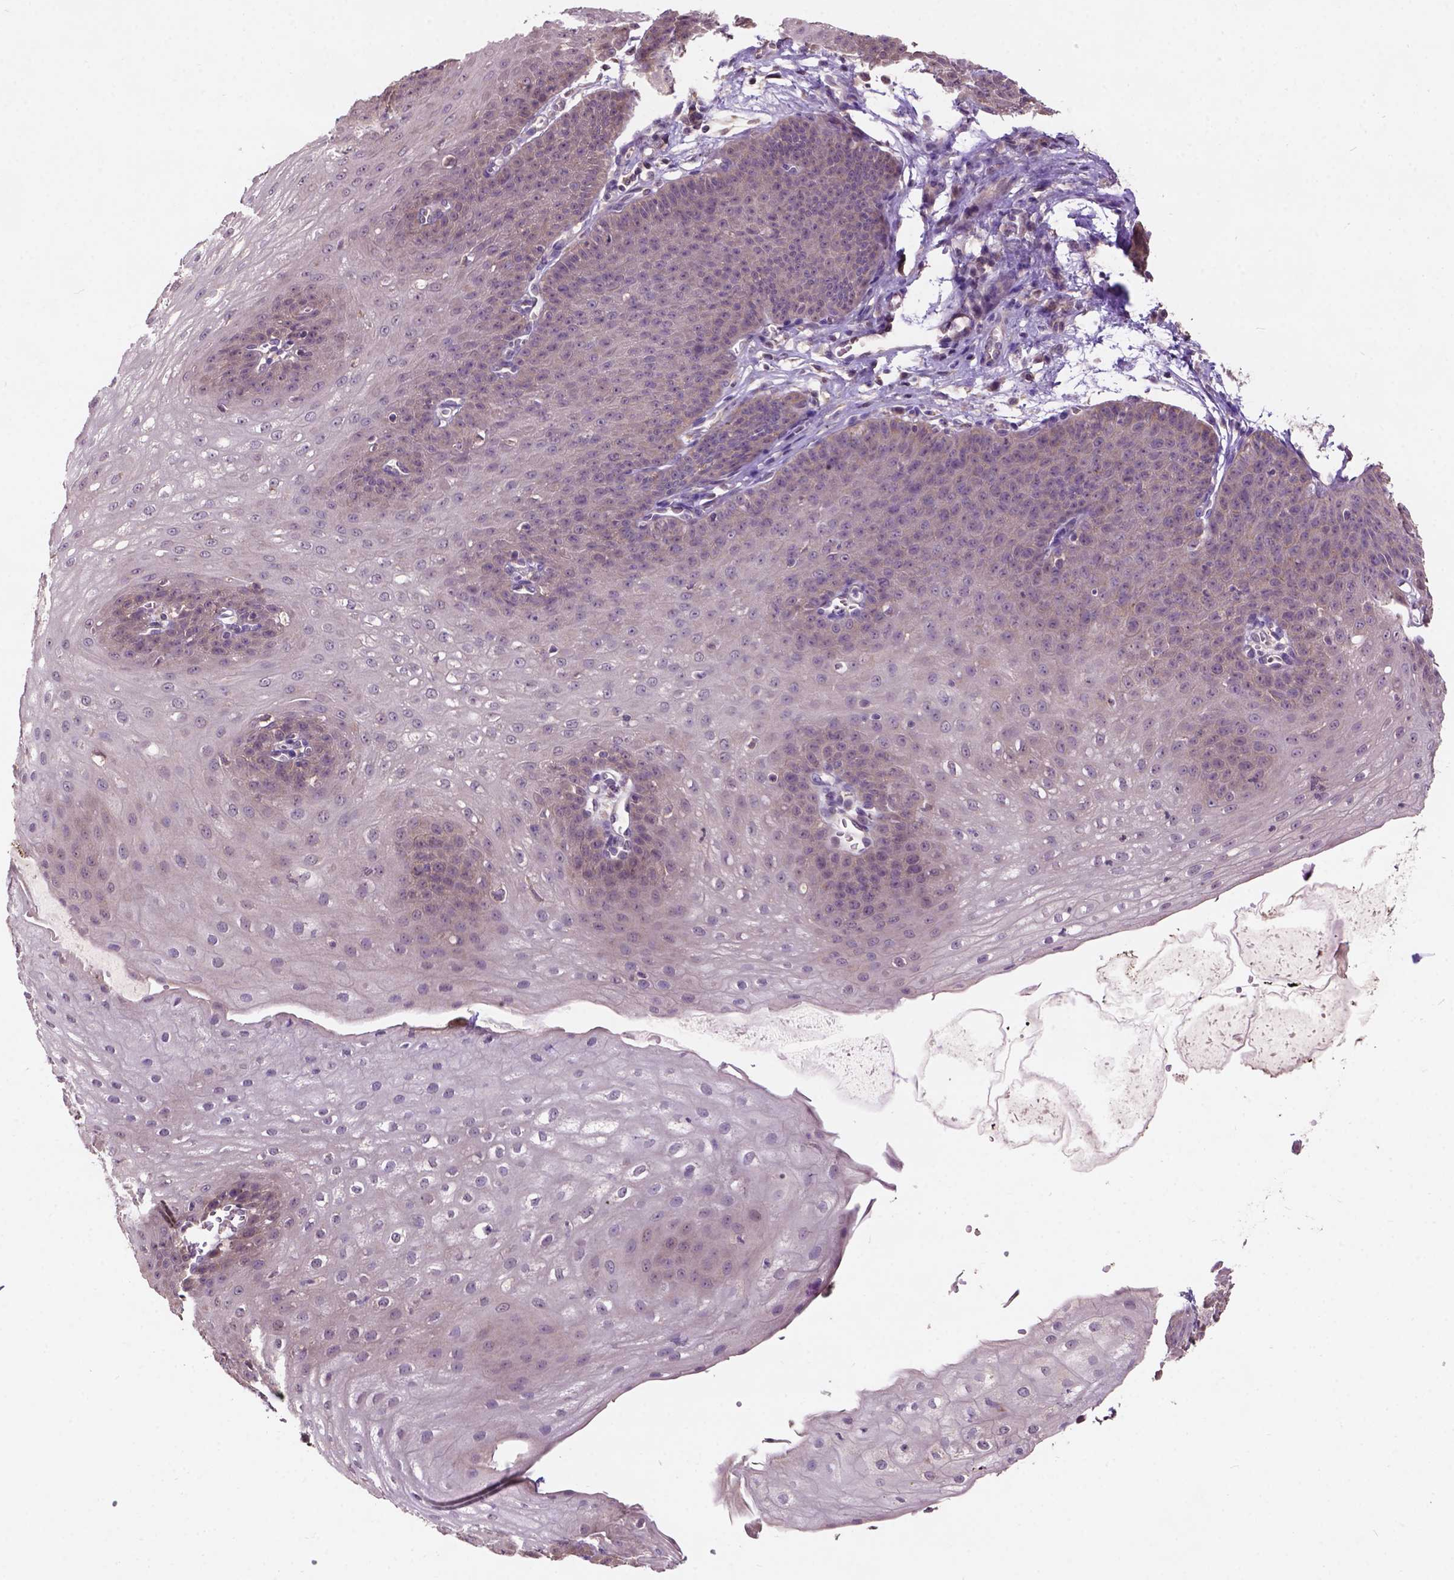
{"staining": {"intensity": "weak", "quantity": "<25%", "location": "cytoplasmic/membranous"}, "tissue": "esophagus", "cell_type": "Squamous epithelial cells", "image_type": "normal", "snomed": [{"axis": "morphology", "description": "Normal tissue, NOS"}, {"axis": "topography", "description": "Esophagus"}], "caption": "IHC histopathology image of normal human esophagus stained for a protein (brown), which demonstrates no expression in squamous epithelial cells. (Immunohistochemistry, brightfield microscopy, high magnification).", "gene": "KBTBD8", "patient": {"sex": "male", "age": 71}}